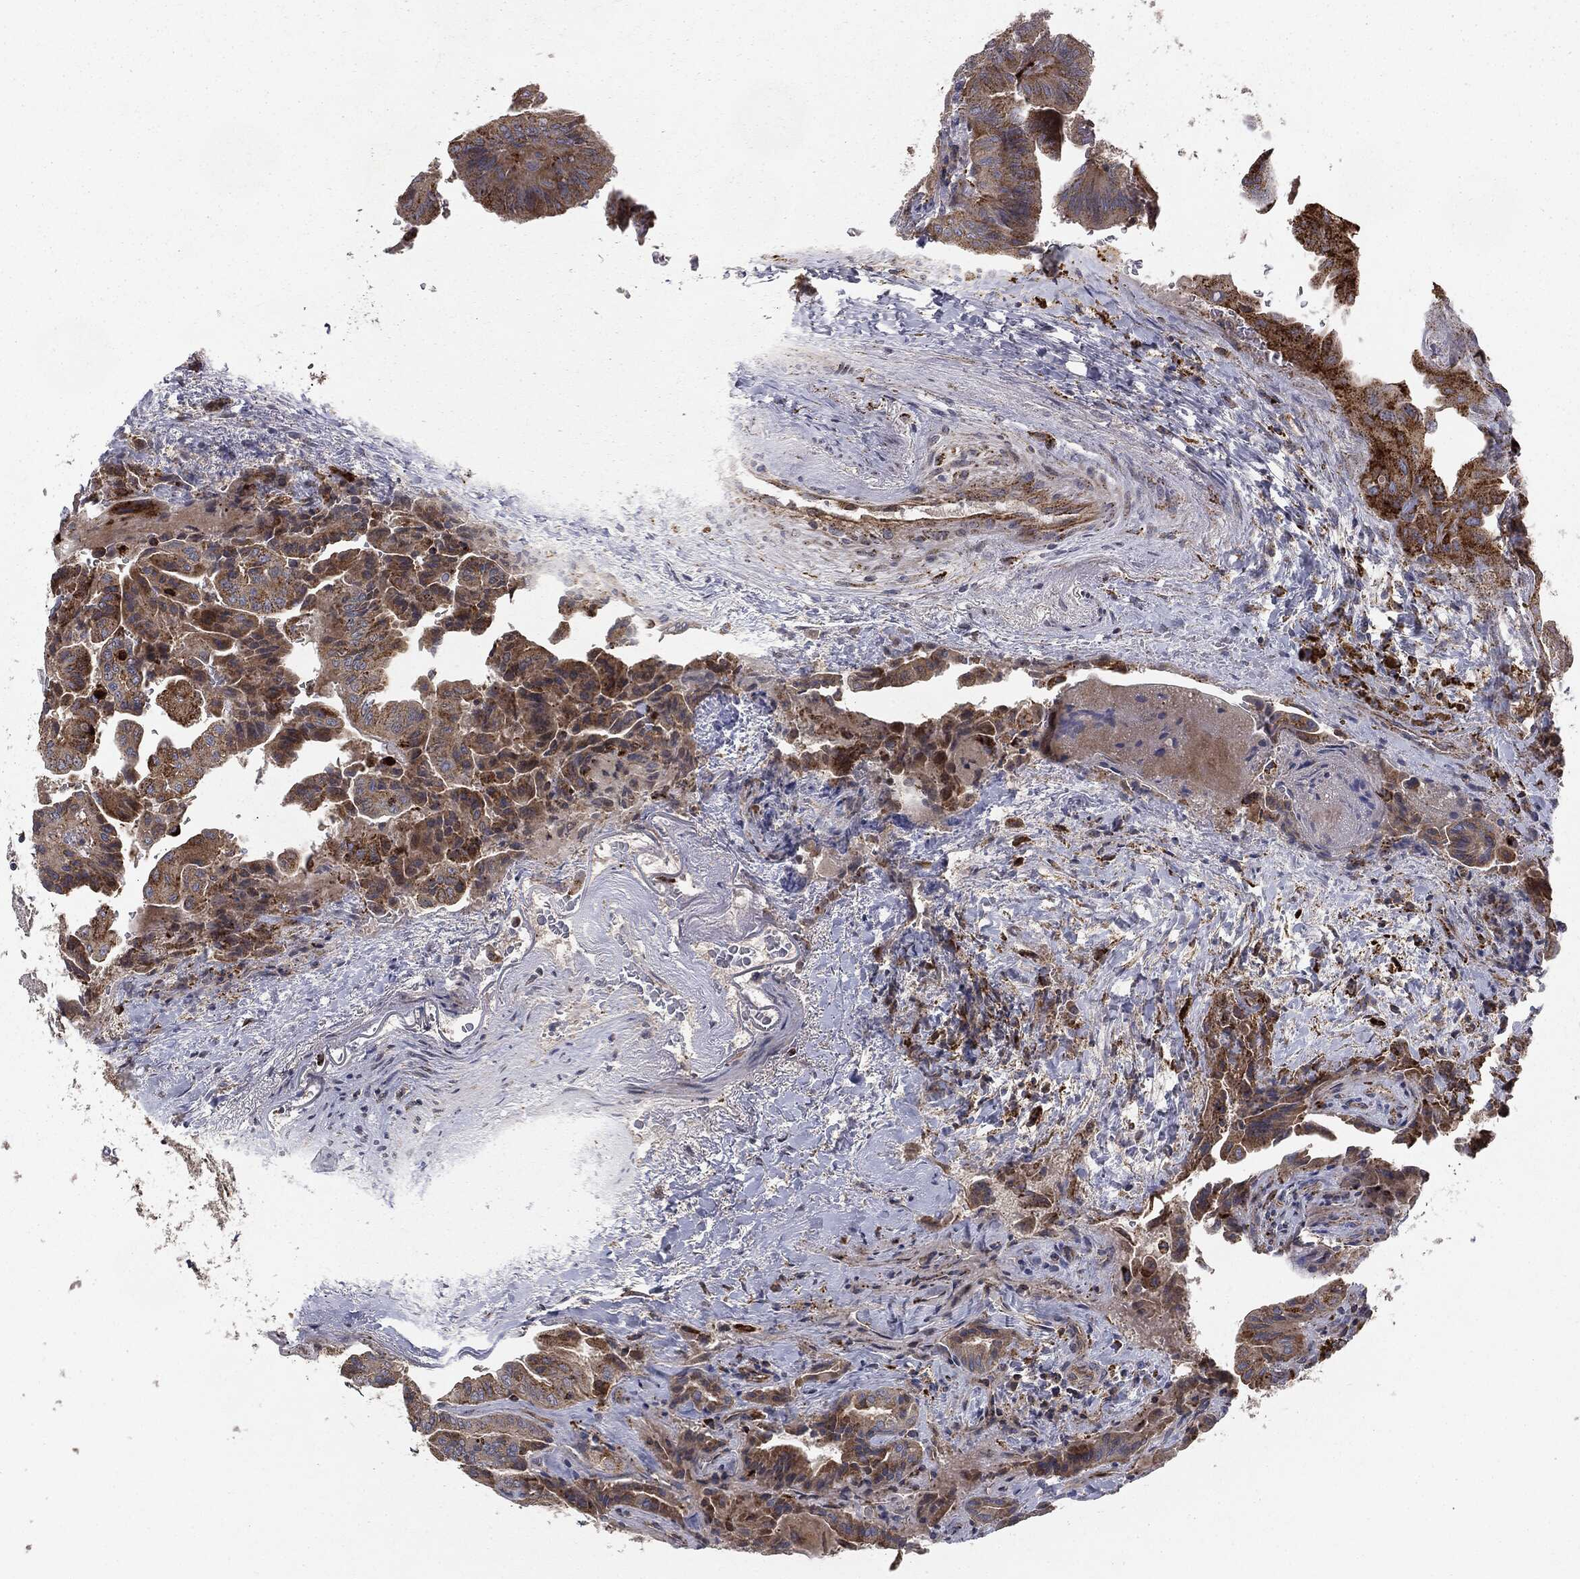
{"staining": {"intensity": "moderate", "quantity": ">75%", "location": "cytoplasmic/membranous"}, "tissue": "thyroid cancer", "cell_type": "Tumor cells", "image_type": "cancer", "snomed": [{"axis": "morphology", "description": "Papillary adenocarcinoma, NOS"}, {"axis": "topography", "description": "Thyroid gland"}], "caption": "Moderate cytoplasmic/membranous expression is seen in about >75% of tumor cells in thyroid papillary adenocarcinoma. The protein of interest is stained brown, and the nuclei are stained in blue (DAB (3,3'-diaminobenzidine) IHC with brightfield microscopy, high magnification).", "gene": "CTSA", "patient": {"sex": "female", "age": 68}}